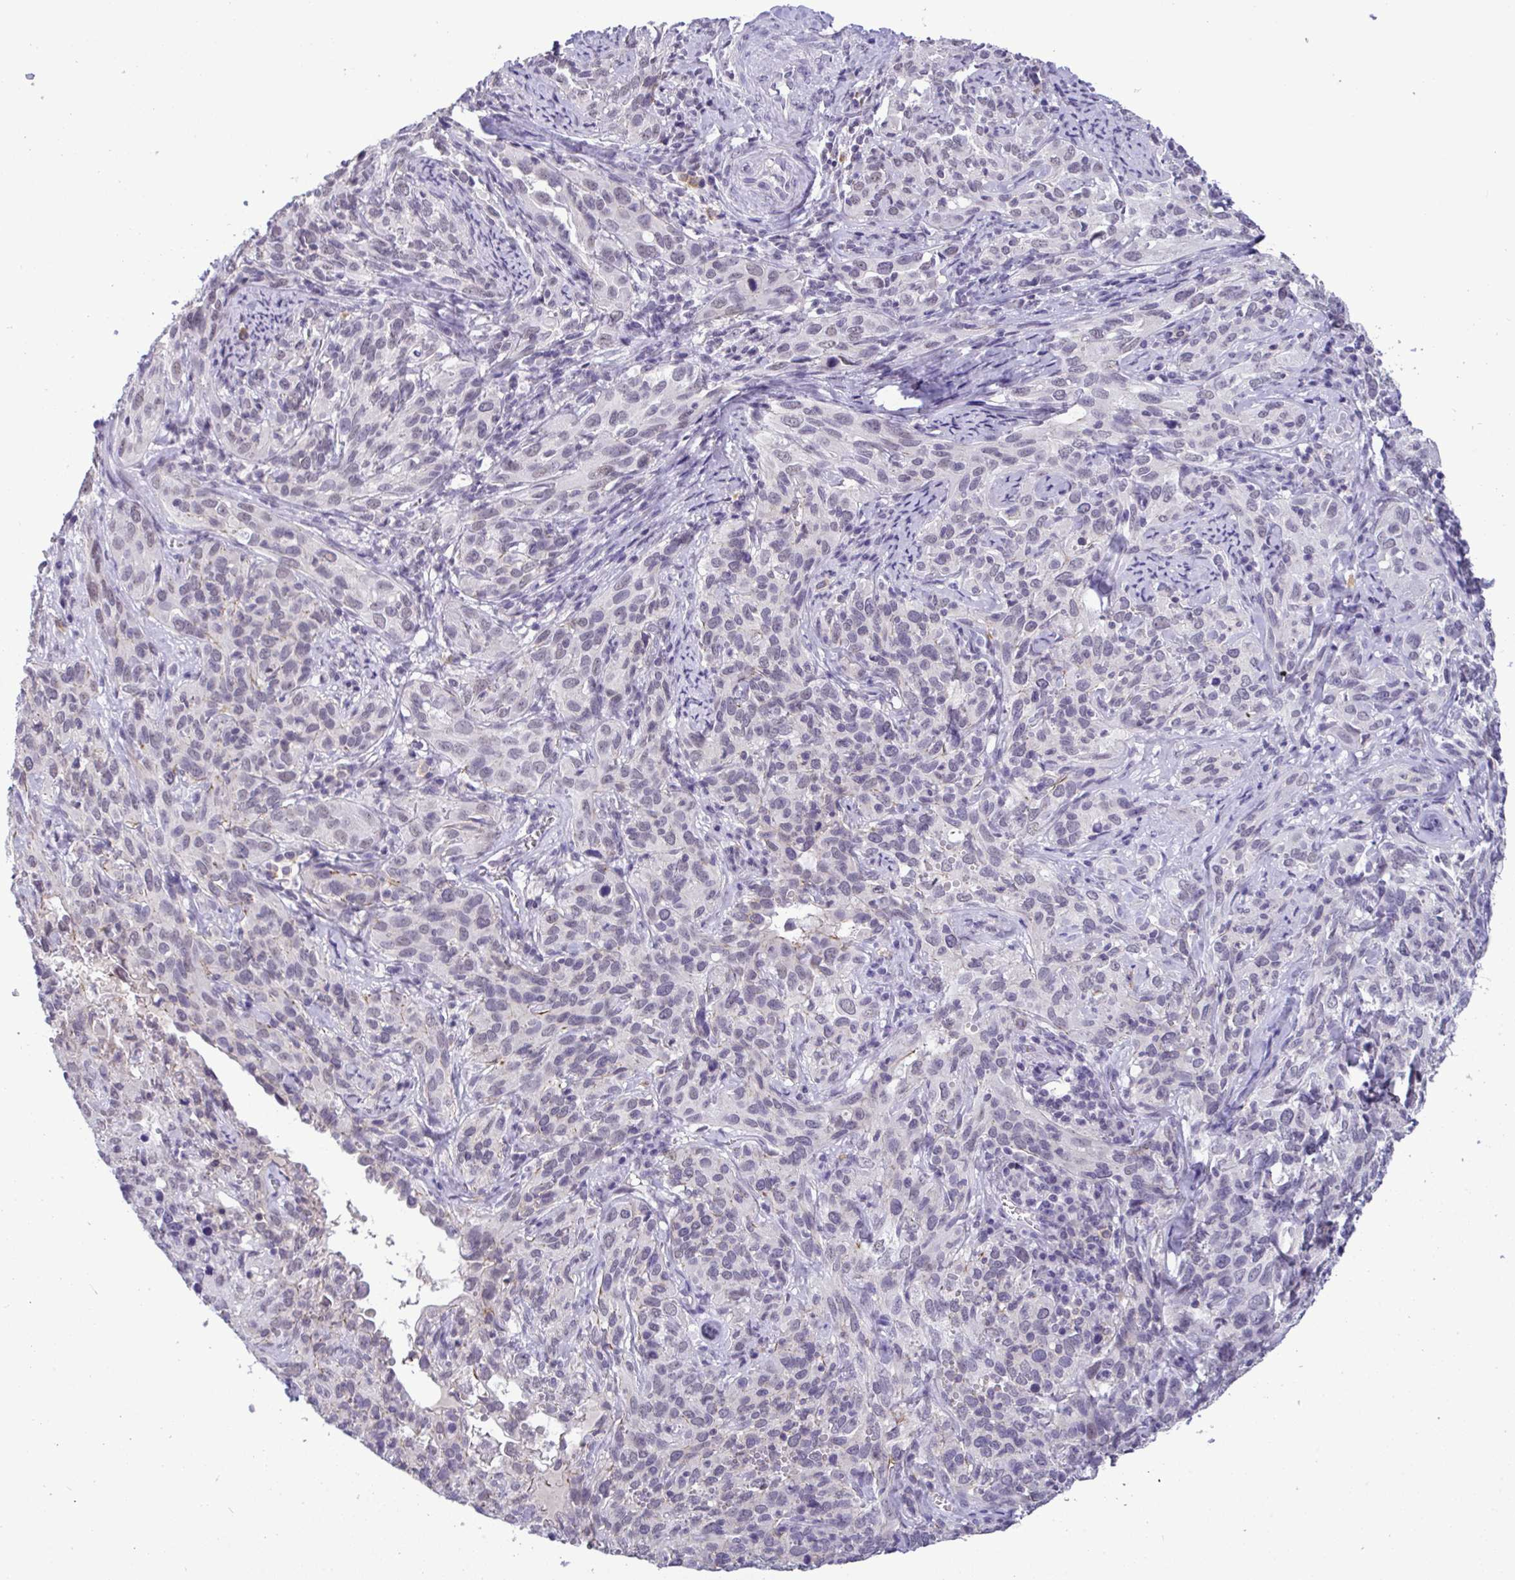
{"staining": {"intensity": "negative", "quantity": "none", "location": "none"}, "tissue": "cervical cancer", "cell_type": "Tumor cells", "image_type": "cancer", "snomed": [{"axis": "morphology", "description": "Squamous cell carcinoma, NOS"}, {"axis": "topography", "description": "Cervix"}], "caption": "There is no significant expression in tumor cells of cervical cancer. (DAB (3,3'-diaminobenzidine) immunohistochemistry visualized using brightfield microscopy, high magnification).", "gene": "YBX2", "patient": {"sex": "female", "age": 51}}